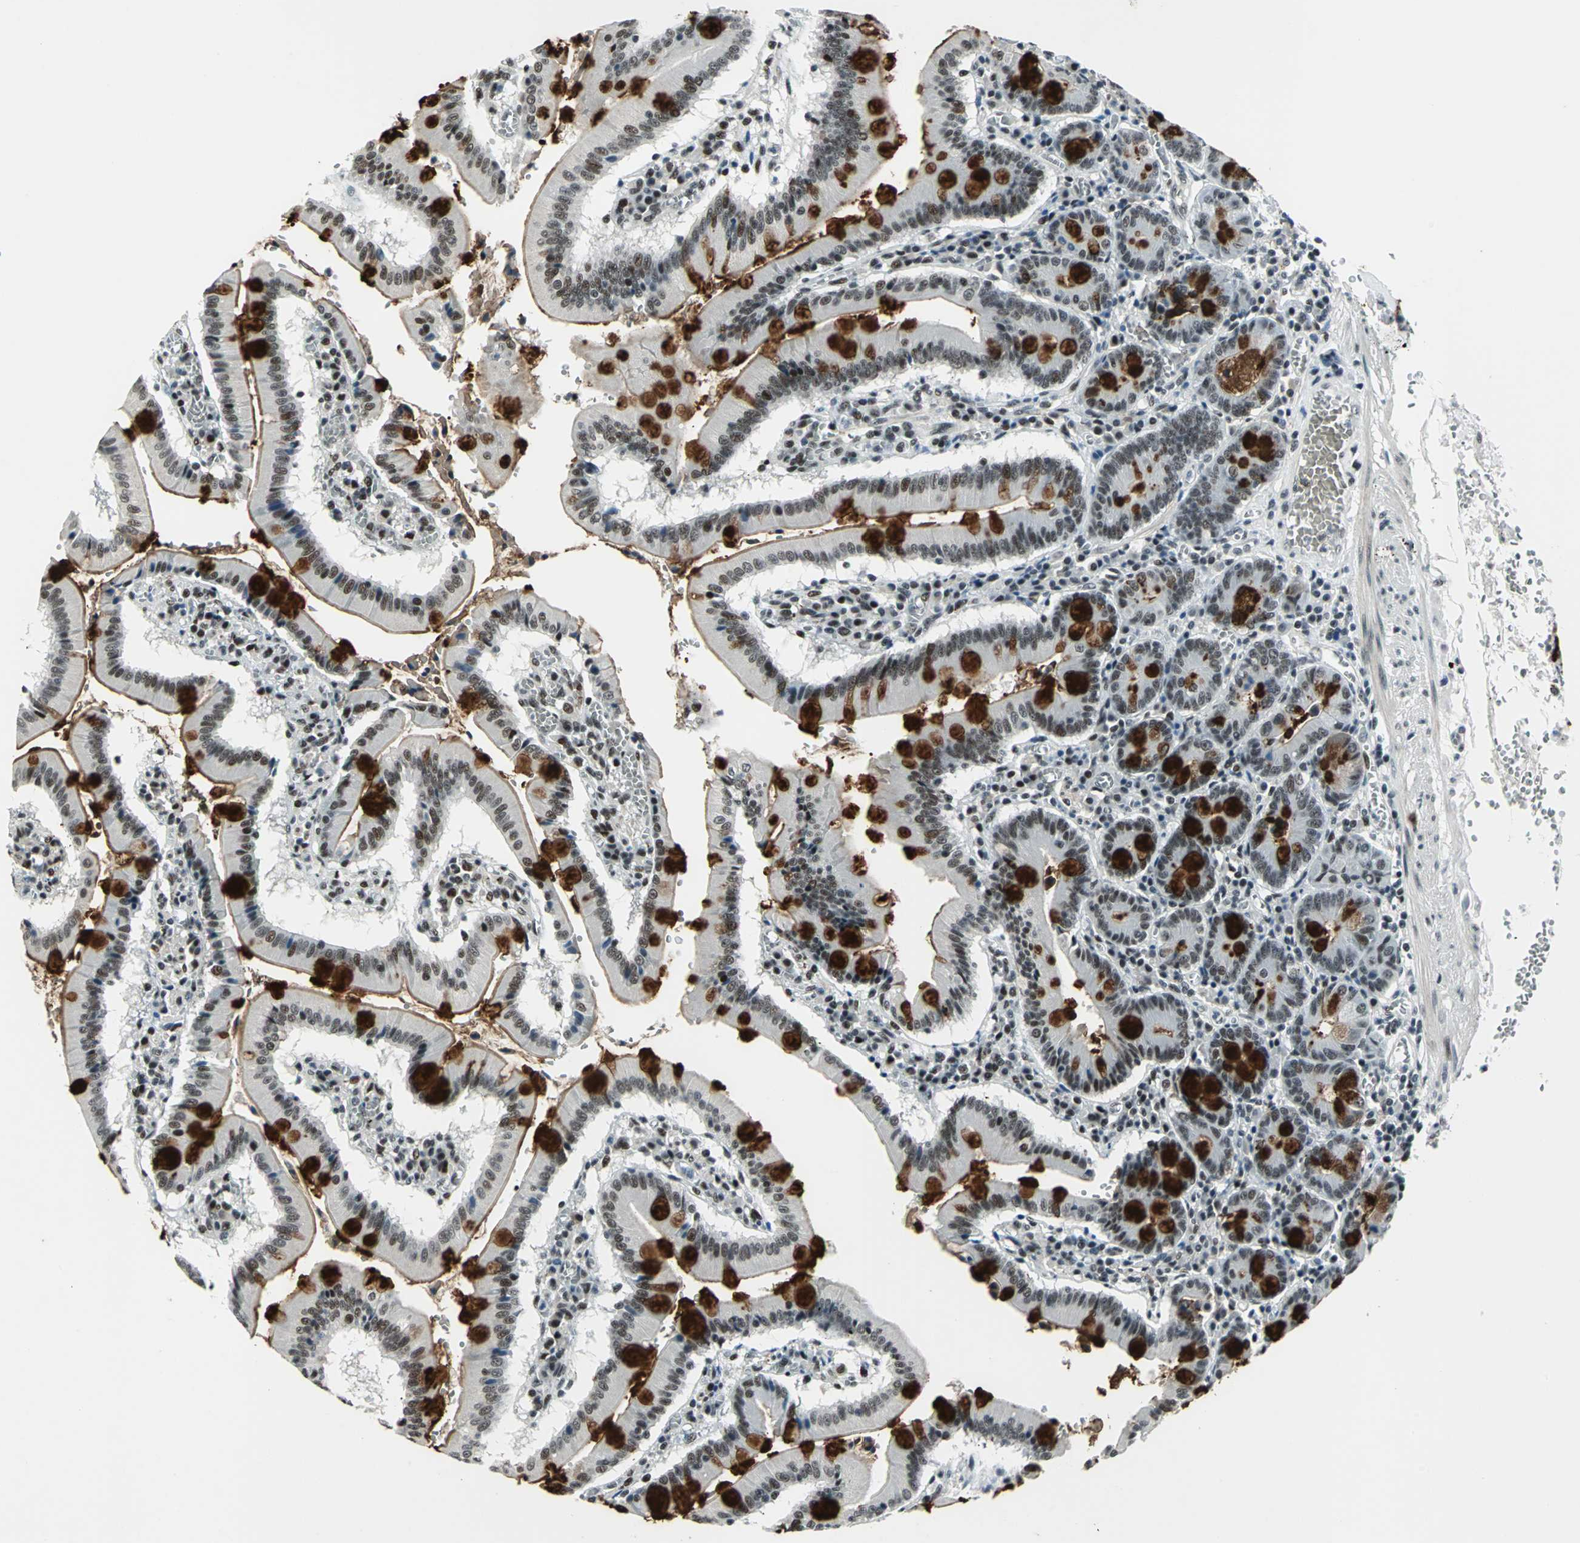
{"staining": {"intensity": "strong", "quantity": ">75%", "location": "cytoplasmic/membranous,nuclear"}, "tissue": "small intestine", "cell_type": "Glandular cells", "image_type": "normal", "snomed": [{"axis": "morphology", "description": "Normal tissue, NOS"}, {"axis": "topography", "description": "Small intestine"}], "caption": "Protein staining of unremarkable small intestine displays strong cytoplasmic/membranous,nuclear expression in approximately >75% of glandular cells.", "gene": "KAT6B", "patient": {"sex": "male", "age": 71}}